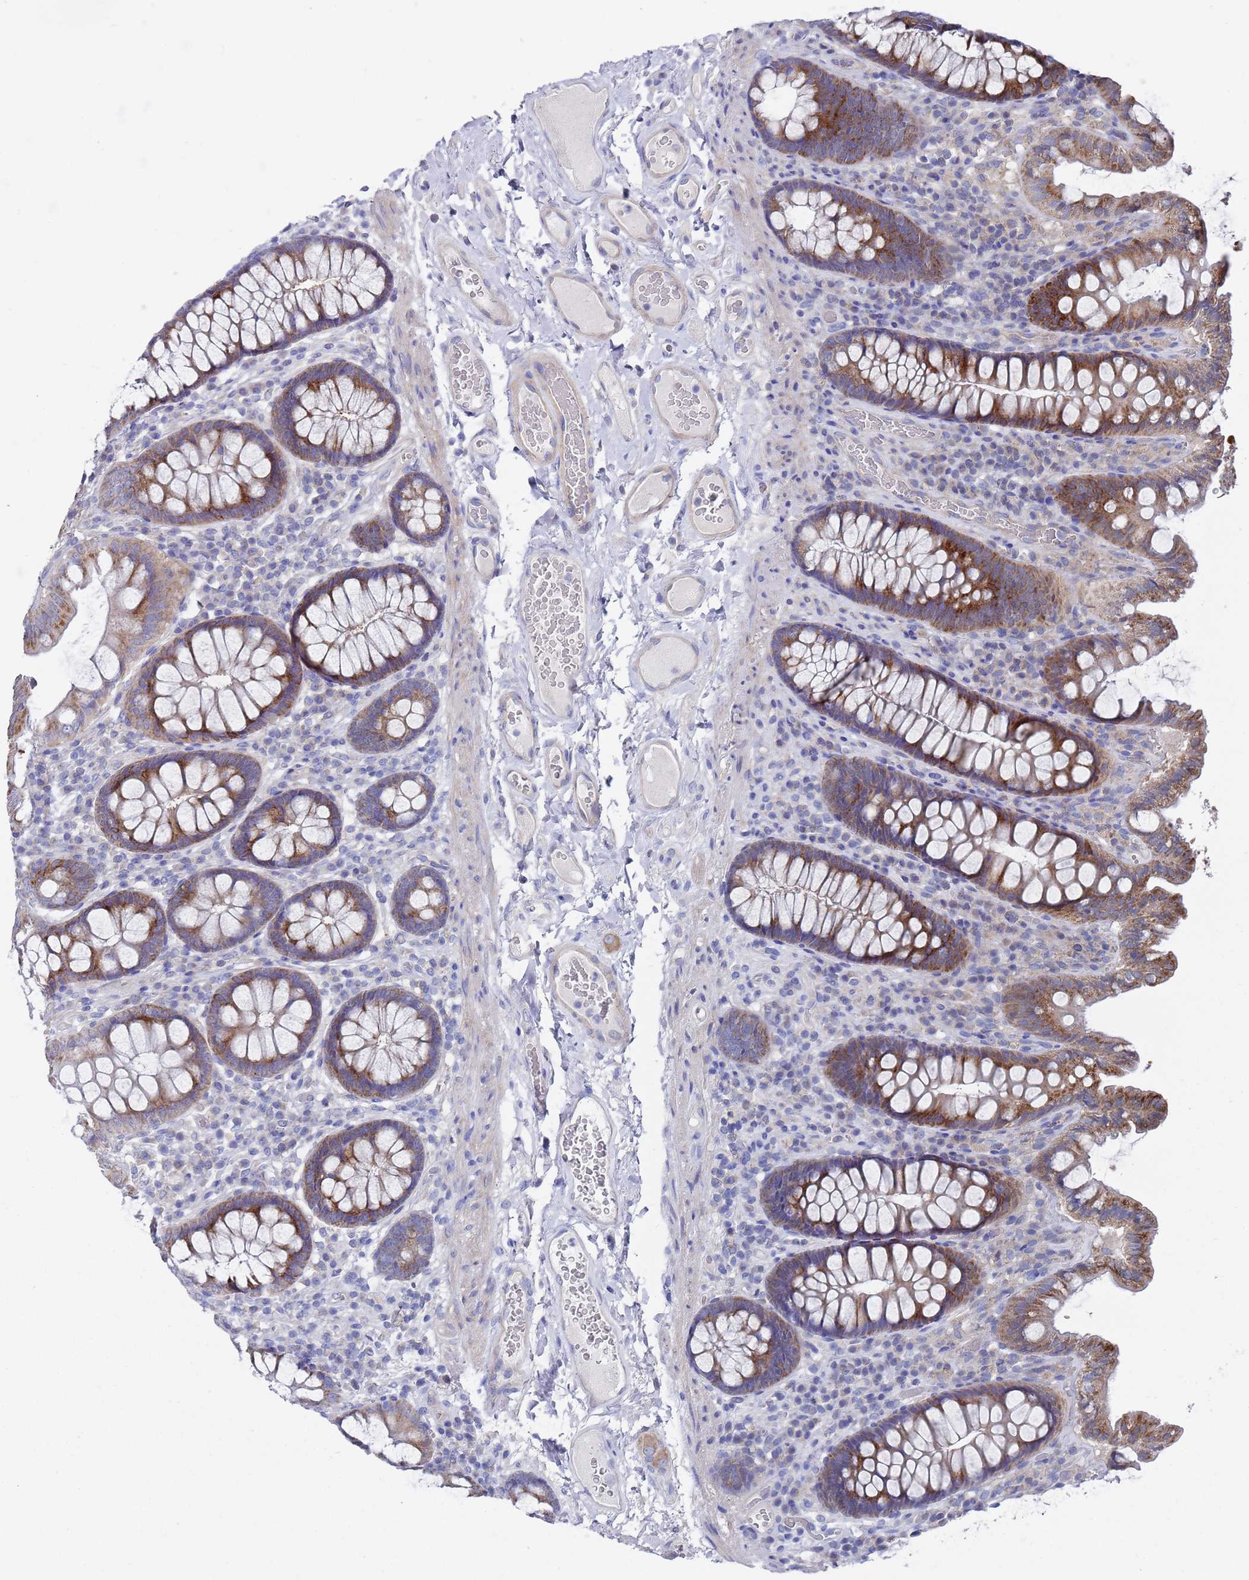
{"staining": {"intensity": "weak", "quantity": "25%-75%", "location": "cytoplasmic/membranous"}, "tissue": "colon", "cell_type": "Endothelial cells", "image_type": "normal", "snomed": [{"axis": "morphology", "description": "Normal tissue, NOS"}, {"axis": "topography", "description": "Colon"}], "caption": "A high-resolution histopathology image shows IHC staining of unremarkable colon, which demonstrates weak cytoplasmic/membranous staining in about 25%-75% of endothelial cells.", "gene": "SCAPER", "patient": {"sex": "male", "age": 84}}